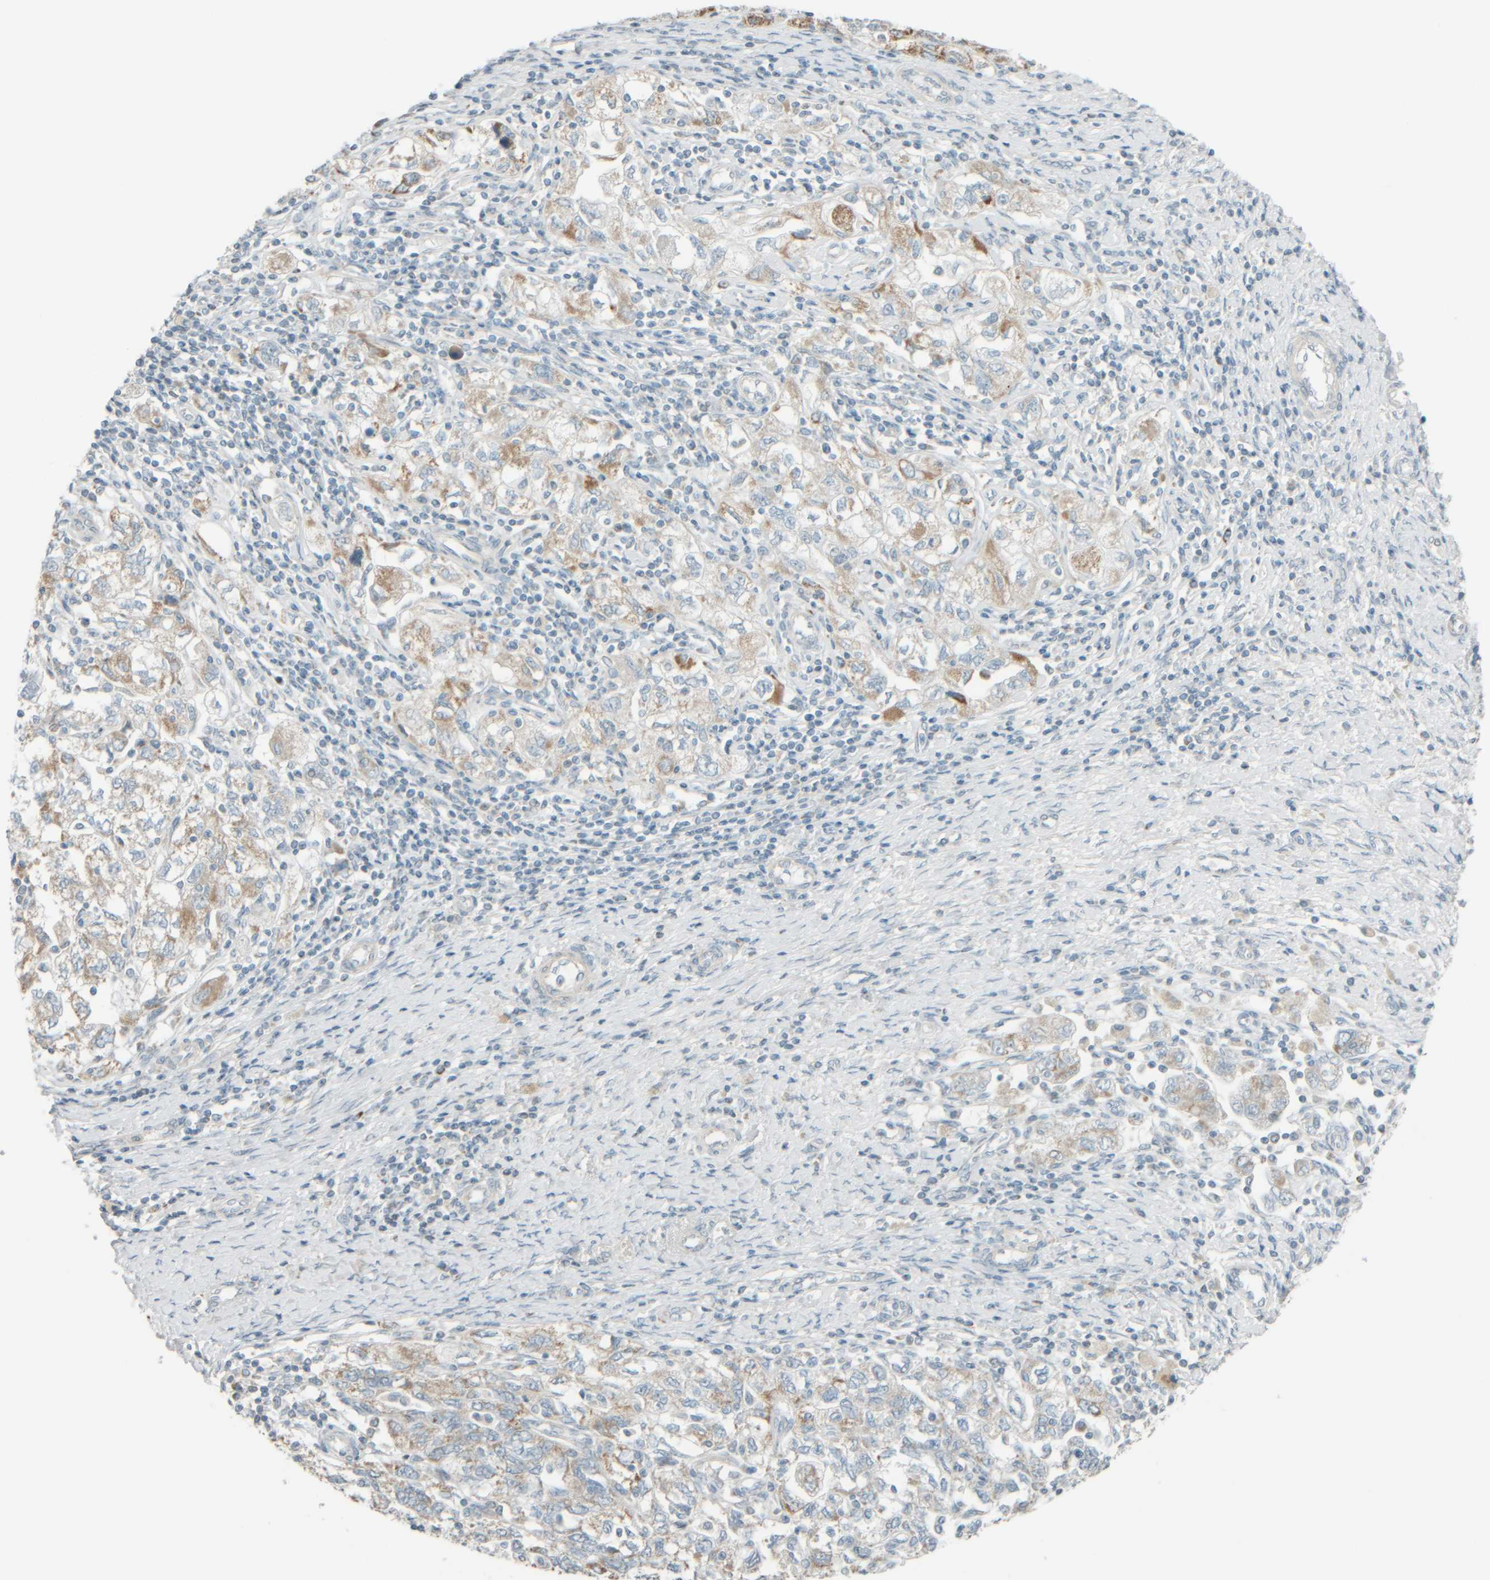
{"staining": {"intensity": "weak", "quantity": ">75%", "location": "cytoplasmic/membranous"}, "tissue": "ovarian cancer", "cell_type": "Tumor cells", "image_type": "cancer", "snomed": [{"axis": "morphology", "description": "Carcinoma, NOS"}, {"axis": "morphology", "description": "Cystadenocarcinoma, serous, NOS"}, {"axis": "topography", "description": "Ovary"}], "caption": "Immunohistochemical staining of human ovarian serous cystadenocarcinoma displays weak cytoplasmic/membranous protein staining in approximately >75% of tumor cells. (brown staining indicates protein expression, while blue staining denotes nuclei).", "gene": "PTGES3L-AARSD1", "patient": {"sex": "female", "age": 69}}